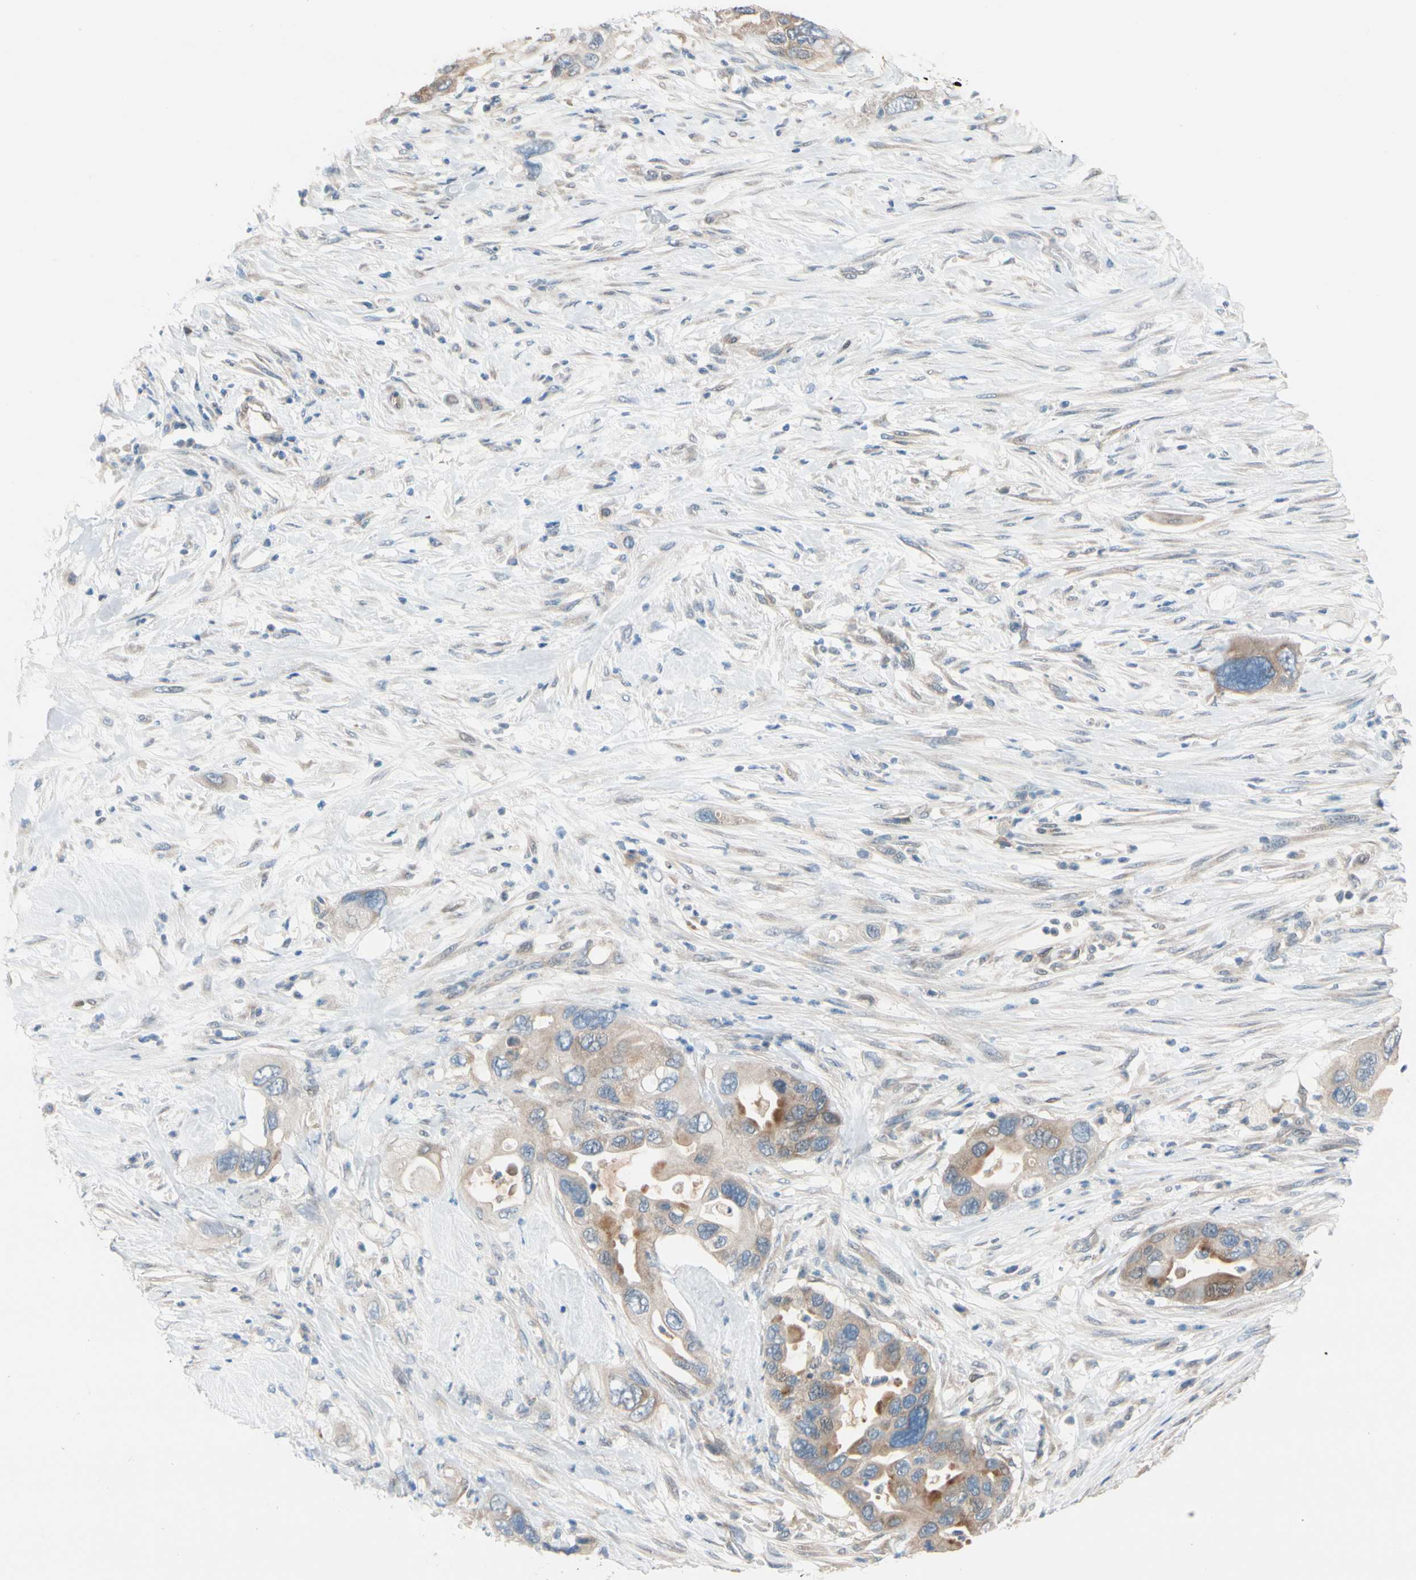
{"staining": {"intensity": "moderate", "quantity": ">75%", "location": "cytoplasmic/membranous"}, "tissue": "pancreatic cancer", "cell_type": "Tumor cells", "image_type": "cancer", "snomed": [{"axis": "morphology", "description": "Adenocarcinoma, NOS"}, {"axis": "topography", "description": "Pancreas"}], "caption": "Immunohistochemical staining of human pancreatic cancer (adenocarcinoma) shows medium levels of moderate cytoplasmic/membranous protein expression in about >75% of tumor cells.", "gene": "CFAP36", "patient": {"sex": "female", "age": 71}}